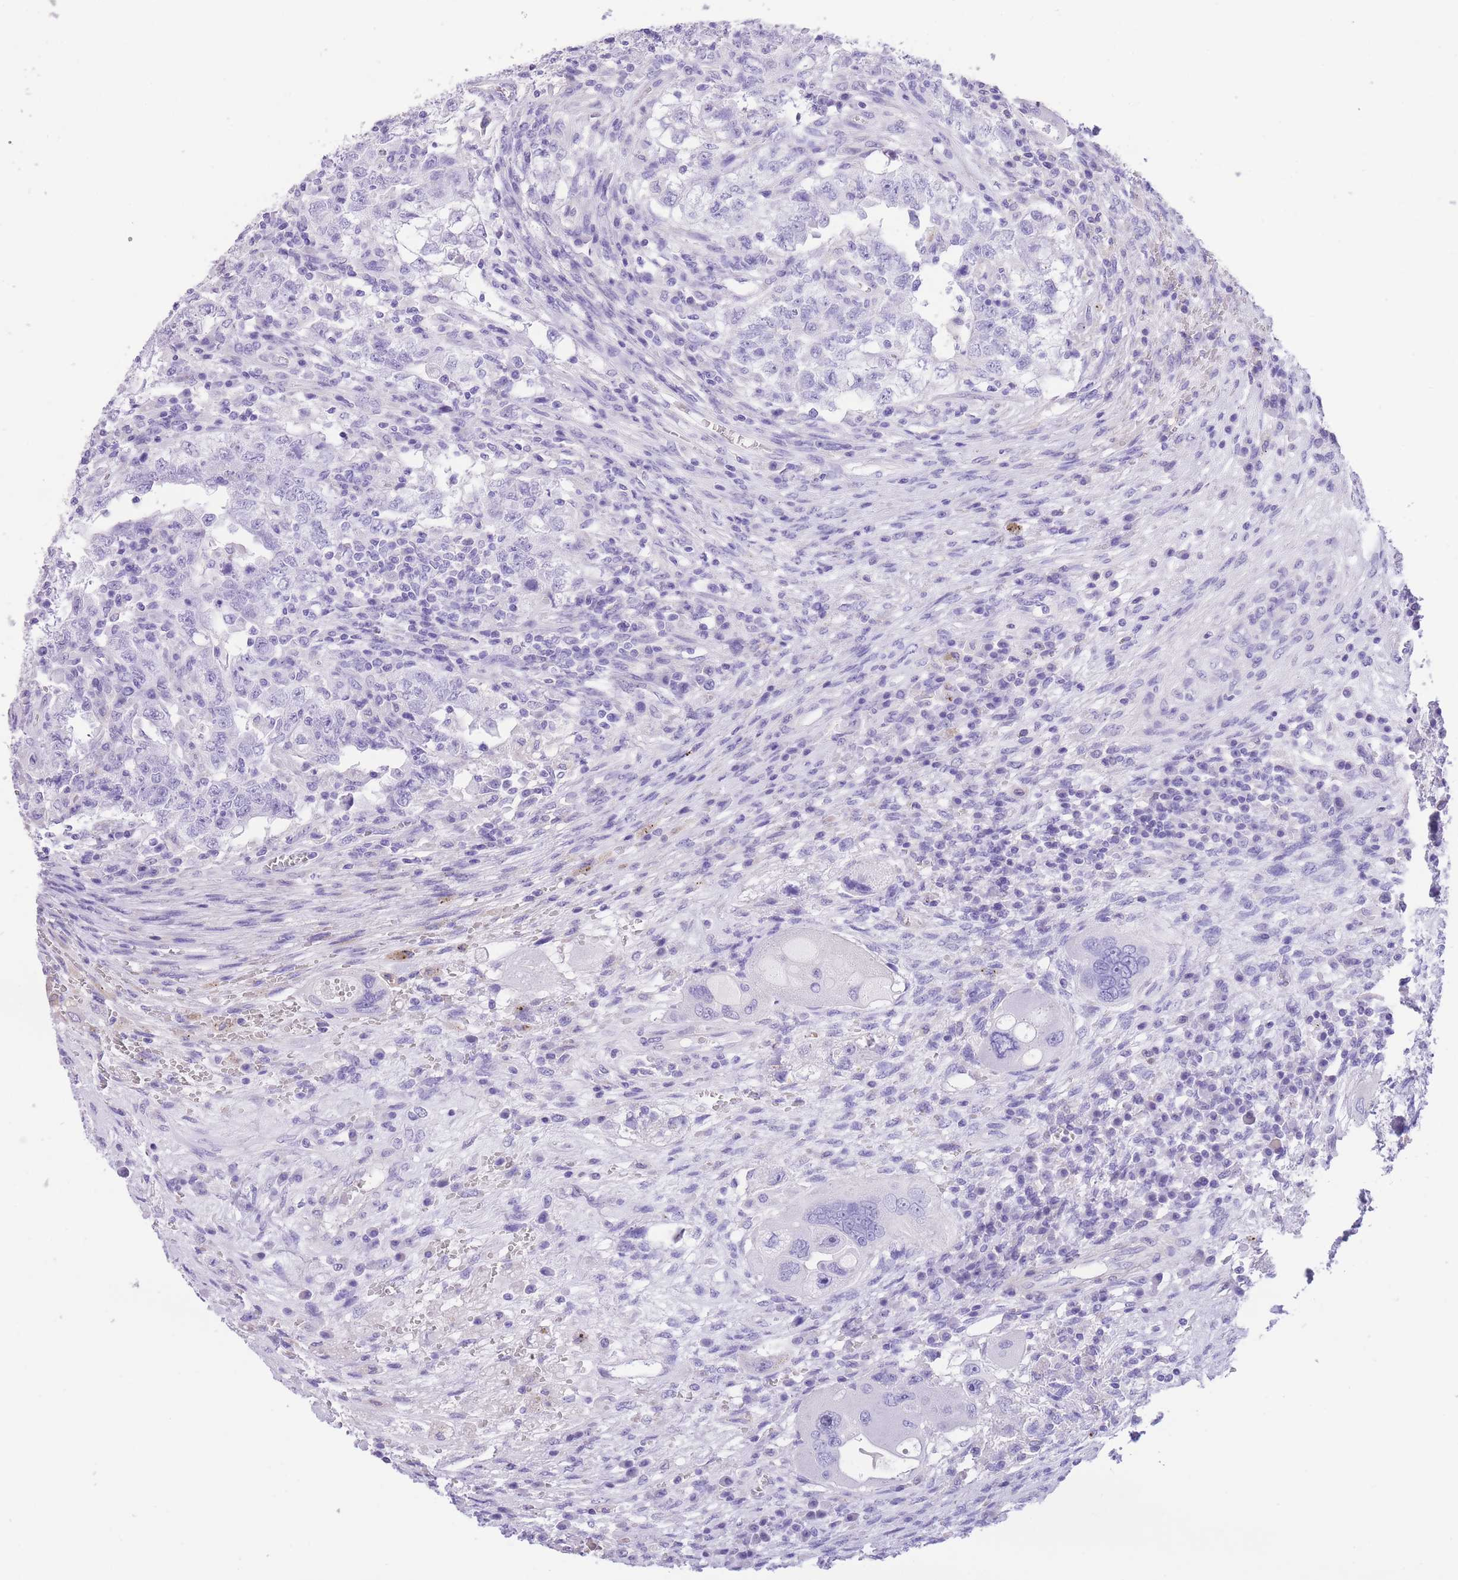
{"staining": {"intensity": "negative", "quantity": "none", "location": "none"}, "tissue": "testis cancer", "cell_type": "Tumor cells", "image_type": "cancer", "snomed": [{"axis": "morphology", "description": "Carcinoma, Embryonal, NOS"}, {"axis": "topography", "description": "Testis"}], "caption": "Photomicrograph shows no significant protein staining in tumor cells of embryonal carcinoma (testis).", "gene": "RAI2", "patient": {"sex": "male", "age": 26}}